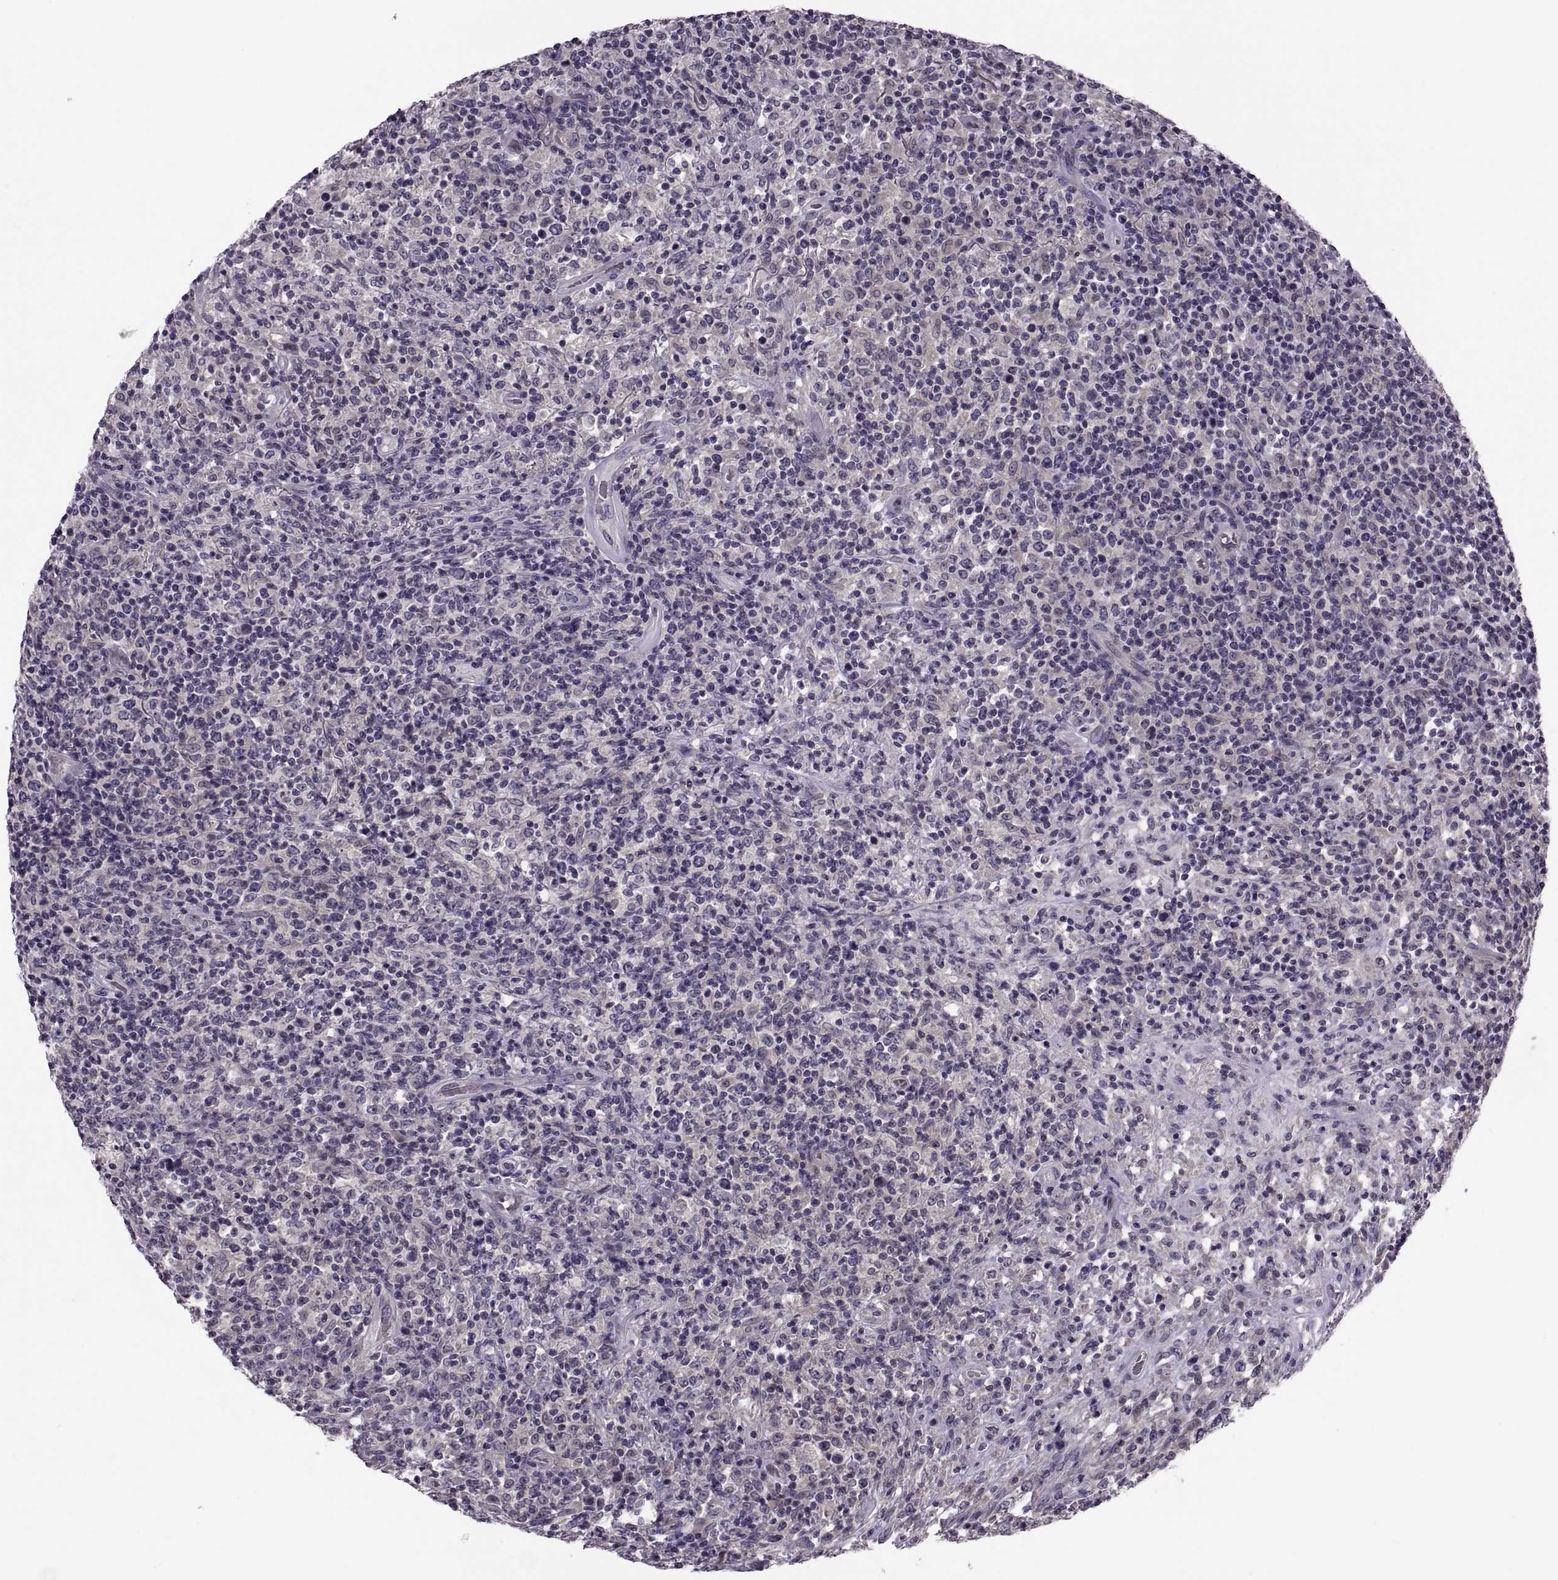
{"staining": {"intensity": "negative", "quantity": "none", "location": "none"}, "tissue": "lymphoma", "cell_type": "Tumor cells", "image_type": "cancer", "snomed": [{"axis": "morphology", "description": "Malignant lymphoma, non-Hodgkin's type, High grade"}, {"axis": "topography", "description": "Lung"}], "caption": "IHC photomicrograph of neoplastic tissue: human lymphoma stained with DAB shows no significant protein positivity in tumor cells.", "gene": "PRSS54", "patient": {"sex": "male", "age": 79}}